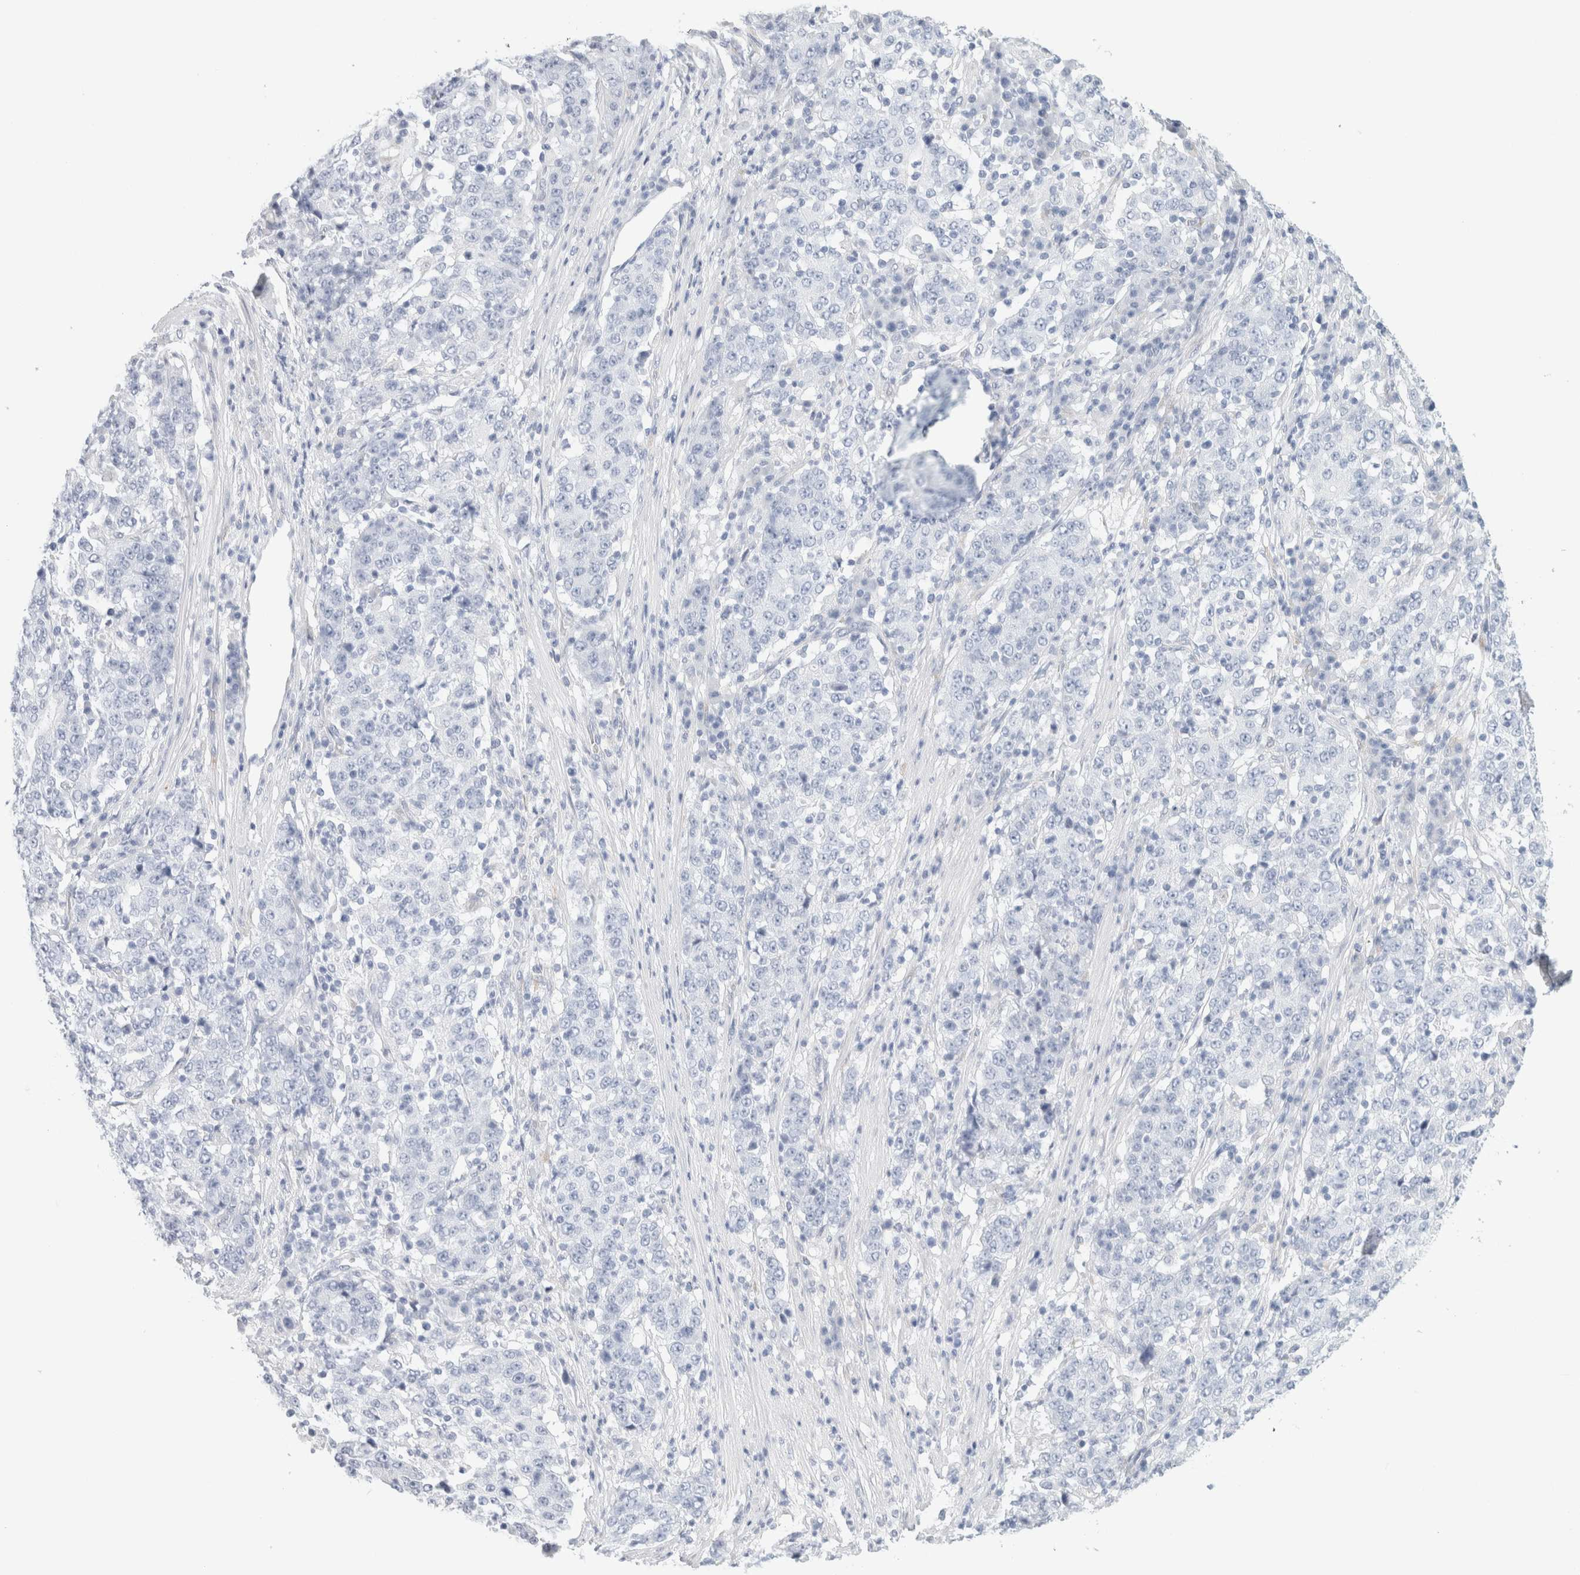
{"staining": {"intensity": "negative", "quantity": "none", "location": "none"}, "tissue": "stomach cancer", "cell_type": "Tumor cells", "image_type": "cancer", "snomed": [{"axis": "morphology", "description": "Adenocarcinoma, NOS"}, {"axis": "topography", "description": "Stomach"}], "caption": "A photomicrograph of human adenocarcinoma (stomach) is negative for staining in tumor cells.", "gene": "RTN4", "patient": {"sex": "male", "age": 59}}